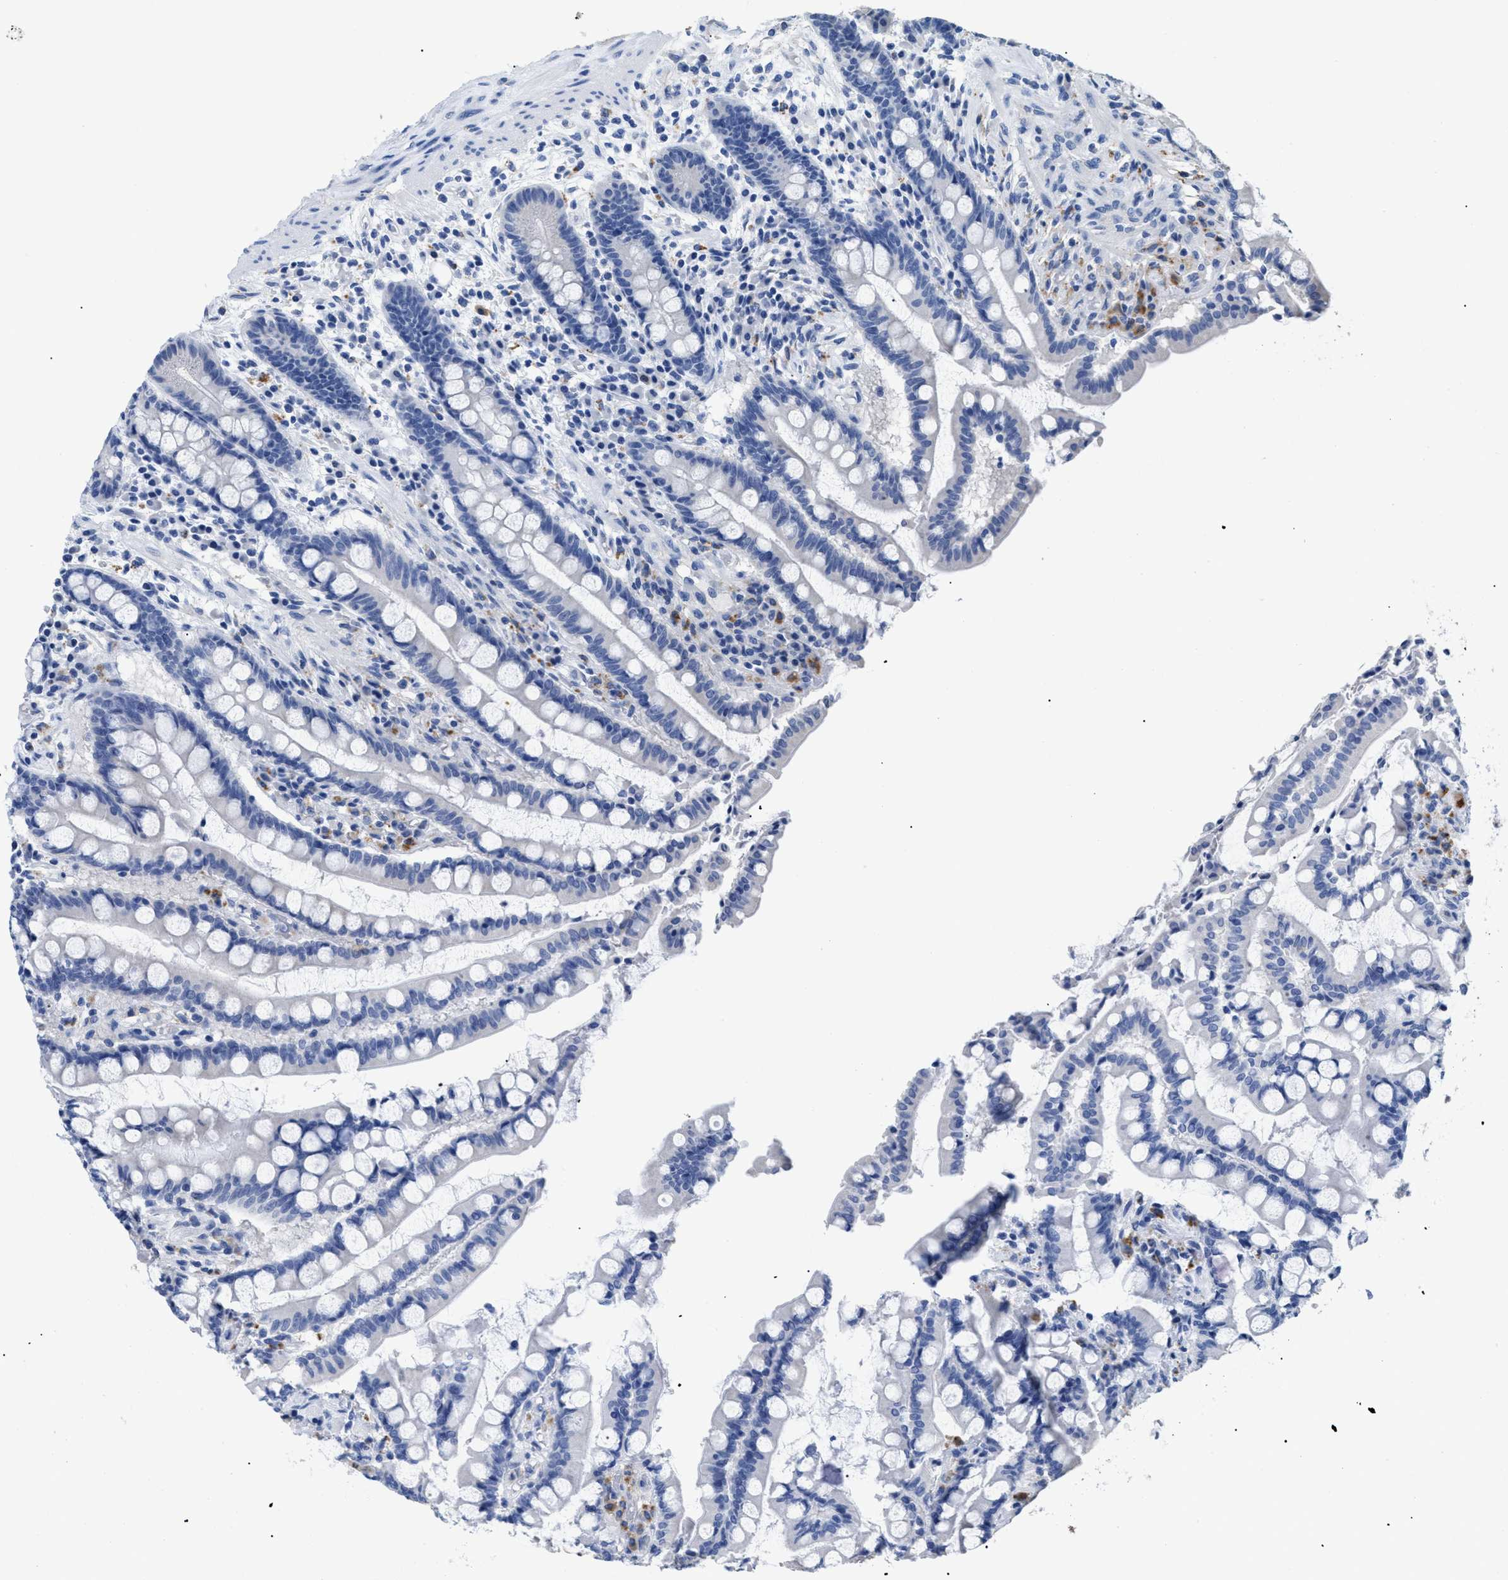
{"staining": {"intensity": "negative", "quantity": "none", "location": "none"}, "tissue": "colon", "cell_type": "Endothelial cells", "image_type": "normal", "snomed": [{"axis": "morphology", "description": "Normal tissue, NOS"}, {"axis": "topography", "description": "Colon"}], "caption": "This histopathology image is of benign colon stained with immunohistochemistry to label a protein in brown with the nuclei are counter-stained blue. There is no expression in endothelial cells. (DAB (3,3'-diaminobenzidine) immunohistochemistry visualized using brightfield microscopy, high magnification).", "gene": "APOBEC2", "patient": {"sex": "male", "age": 73}}